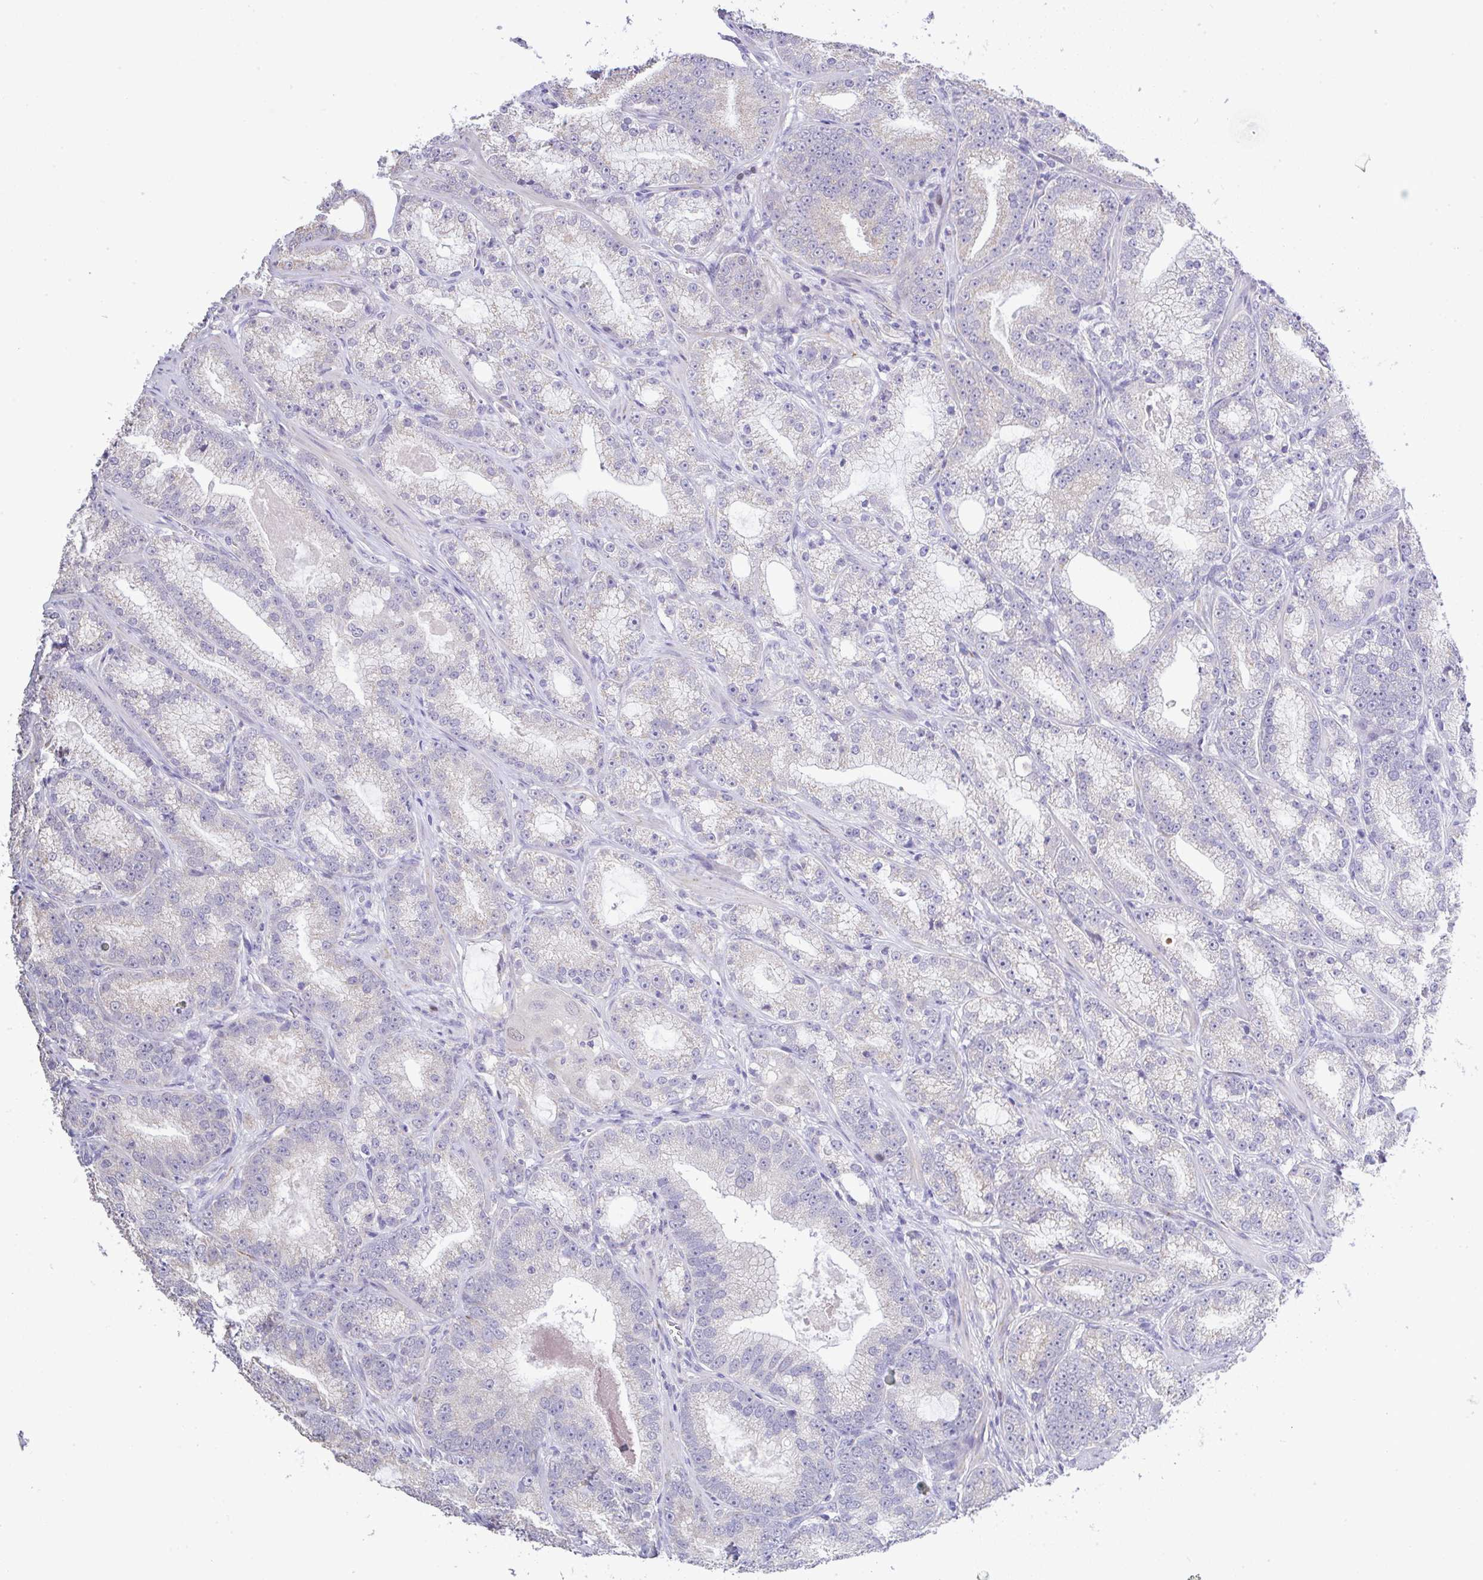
{"staining": {"intensity": "negative", "quantity": "none", "location": "none"}, "tissue": "prostate cancer", "cell_type": "Tumor cells", "image_type": "cancer", "snomed": [{"axis": "morphology", "description": "Adenocarcinoma, High grade"}, {"axis": "topography", "description": "Prostate"}], "caption": "Tumor cells show no significant positivity in adenocarcinoma (high-grade) (prostate).", "gene": "CTU1", "patient": {"sex": "male", "age": 65}}